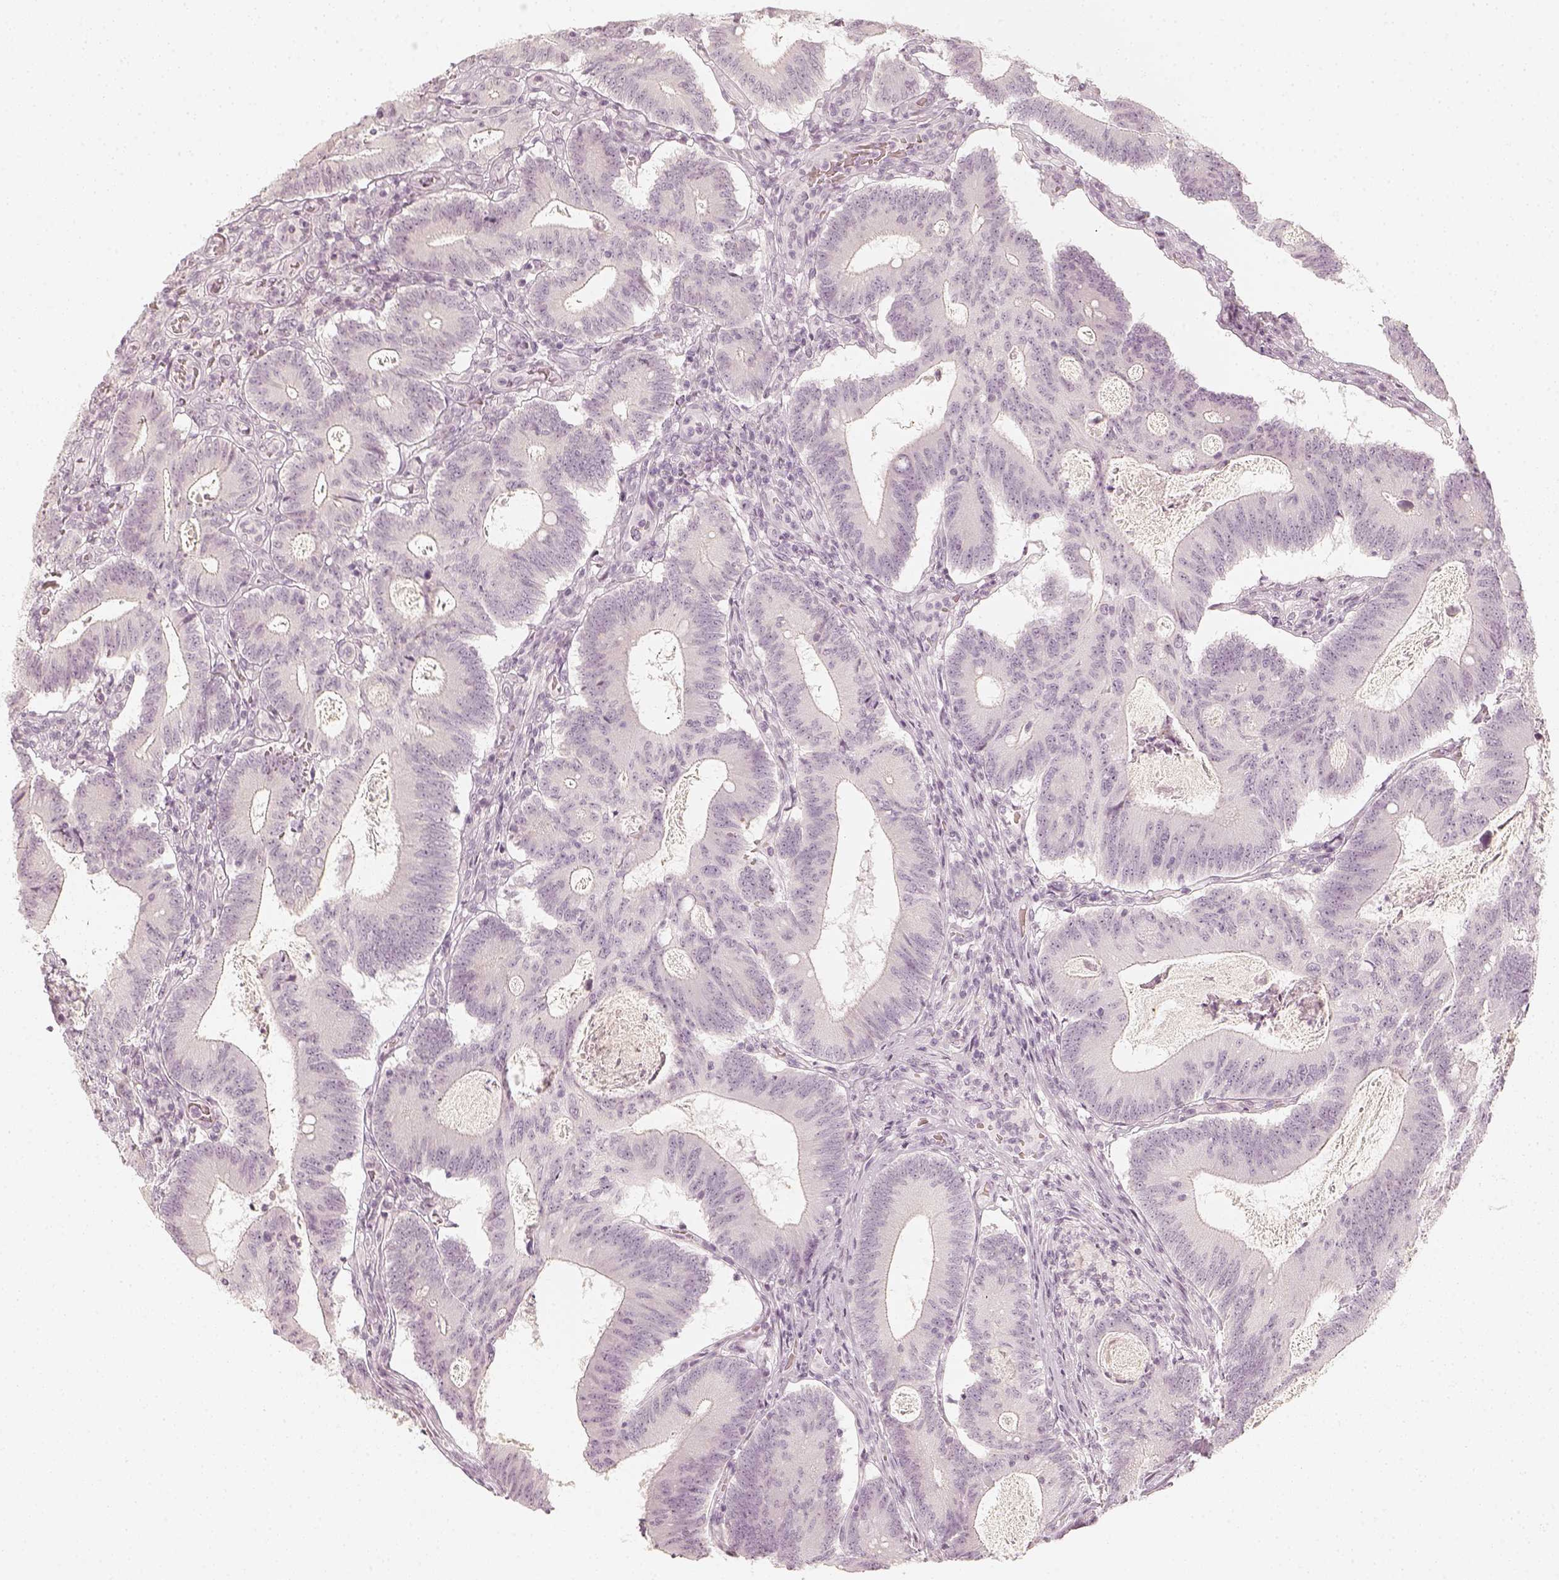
{"staining": {"intensity": "negative", "quantity": "none", "location": "none"}, "tissue": "colorectal cancer", "cell_type": "Tumor cells", "image_type": "cancer", "snomed": [{"axis": "morphology", "description": "Adenocarcinoma, NOS"}, {"axis": "topography", "description": "Colon"}], "caption": "An IHC image of colorectal cancer (adenocarcinoma) is shown. There is no staining in tumor cells of colorectal cancer (adenocarcinoma).", "gene": "DSG4", "patient": {"sex": "female", "age": 70}}